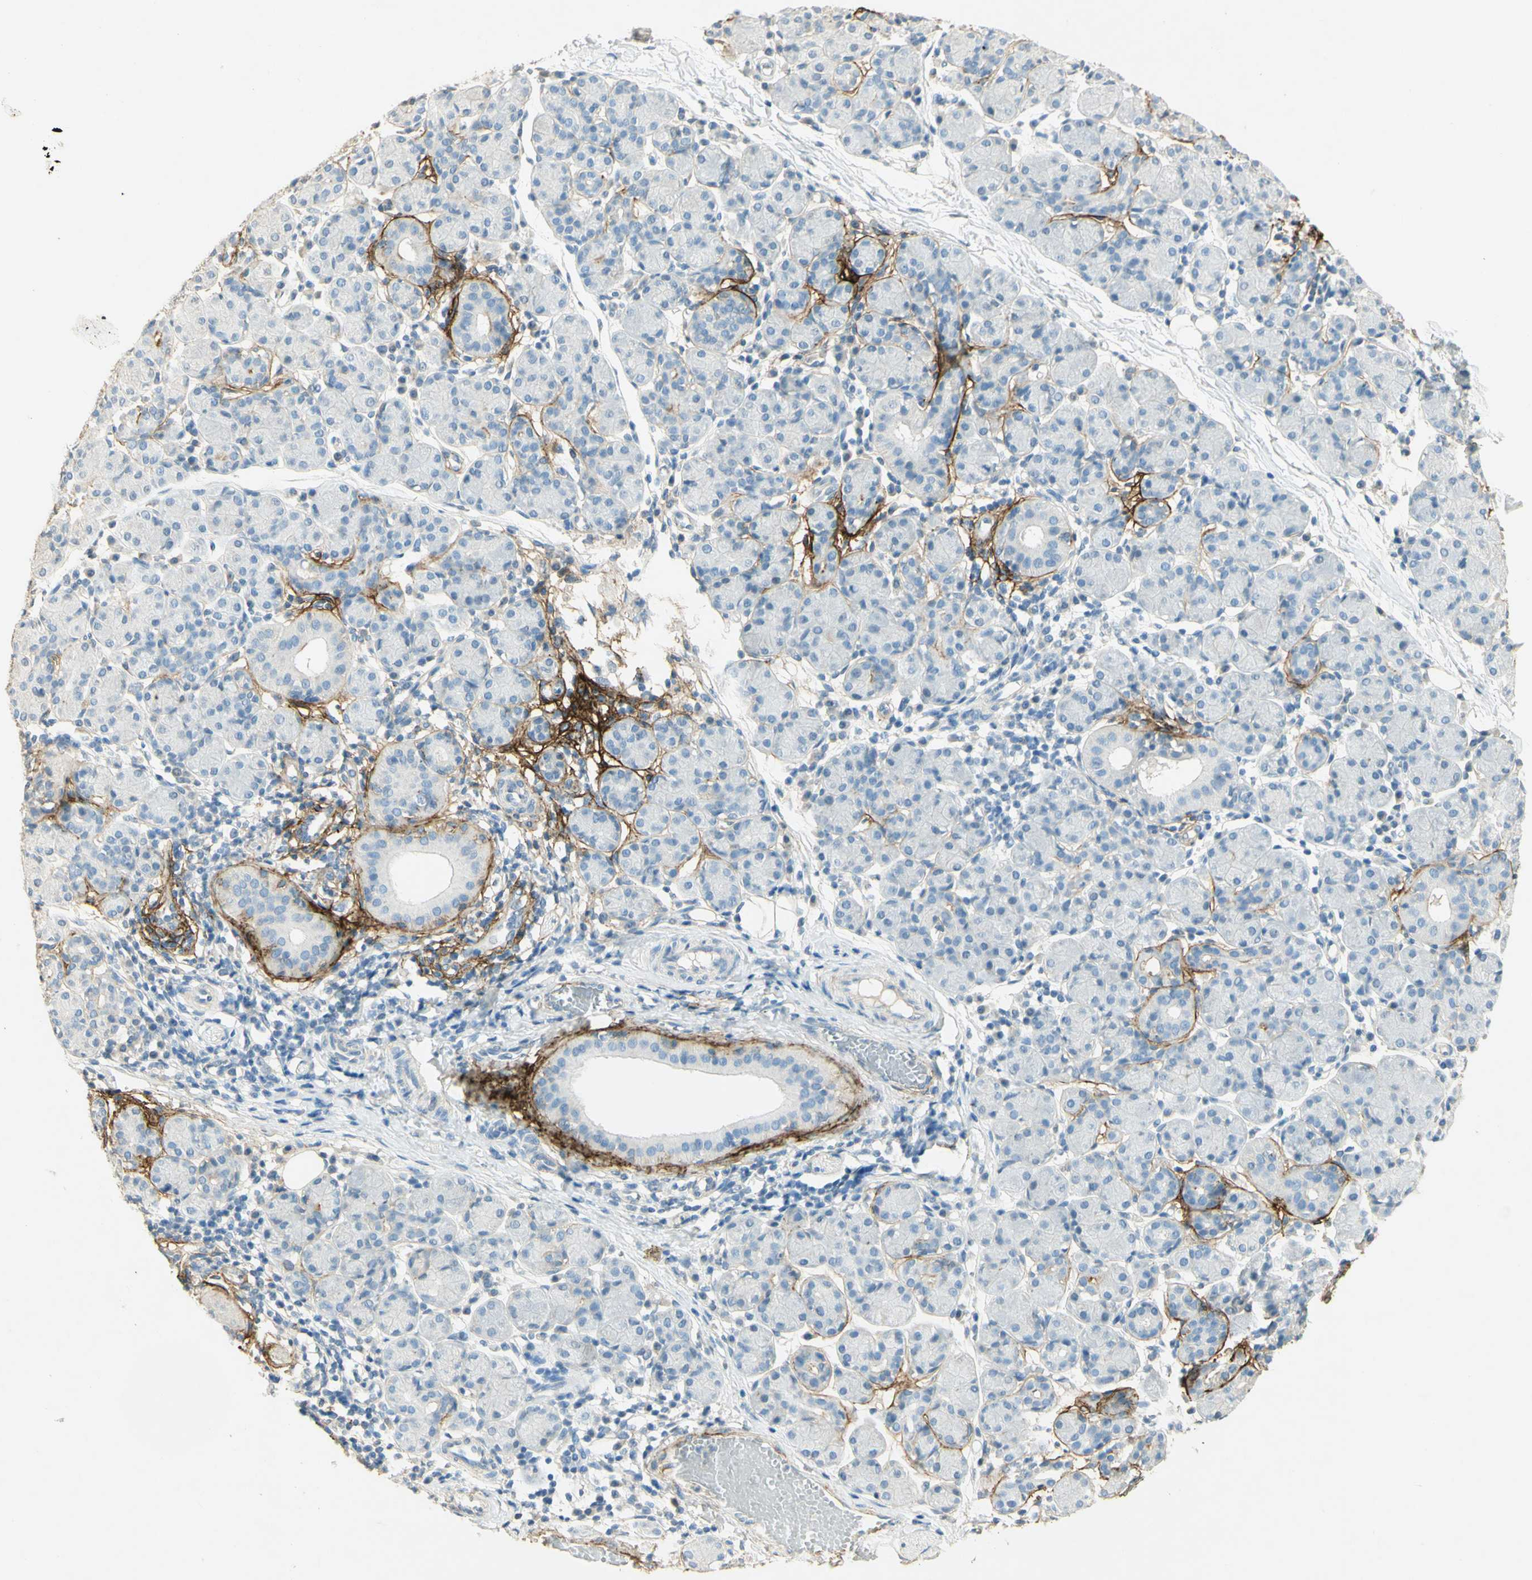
{"staining": {"intensity": "negative", "quantity": "none", "location": "none"}, "tissue": "salivary gland", "cell_type": "Glandular cells", "image_type": "normal", "snomed": [{"axis": "morphology", "description": "Normal tissue, NOS"}, {"axis": "morphology", "description": "Inflammation, NOS"}, {"axis": "topography", "description": "Lymph node"}, {"axis": "topography", "description": "Salivary gland"}], "caption": "Immunohistochemistry (IHC) photomicrograph of normal salivary gland: salivary gland stained with DAB (3,3'-diaminobenzidine) displays no significant protein staining in glandular cells.", "gene": "TNN", "patient": {"sex": "male", "age": 3}}